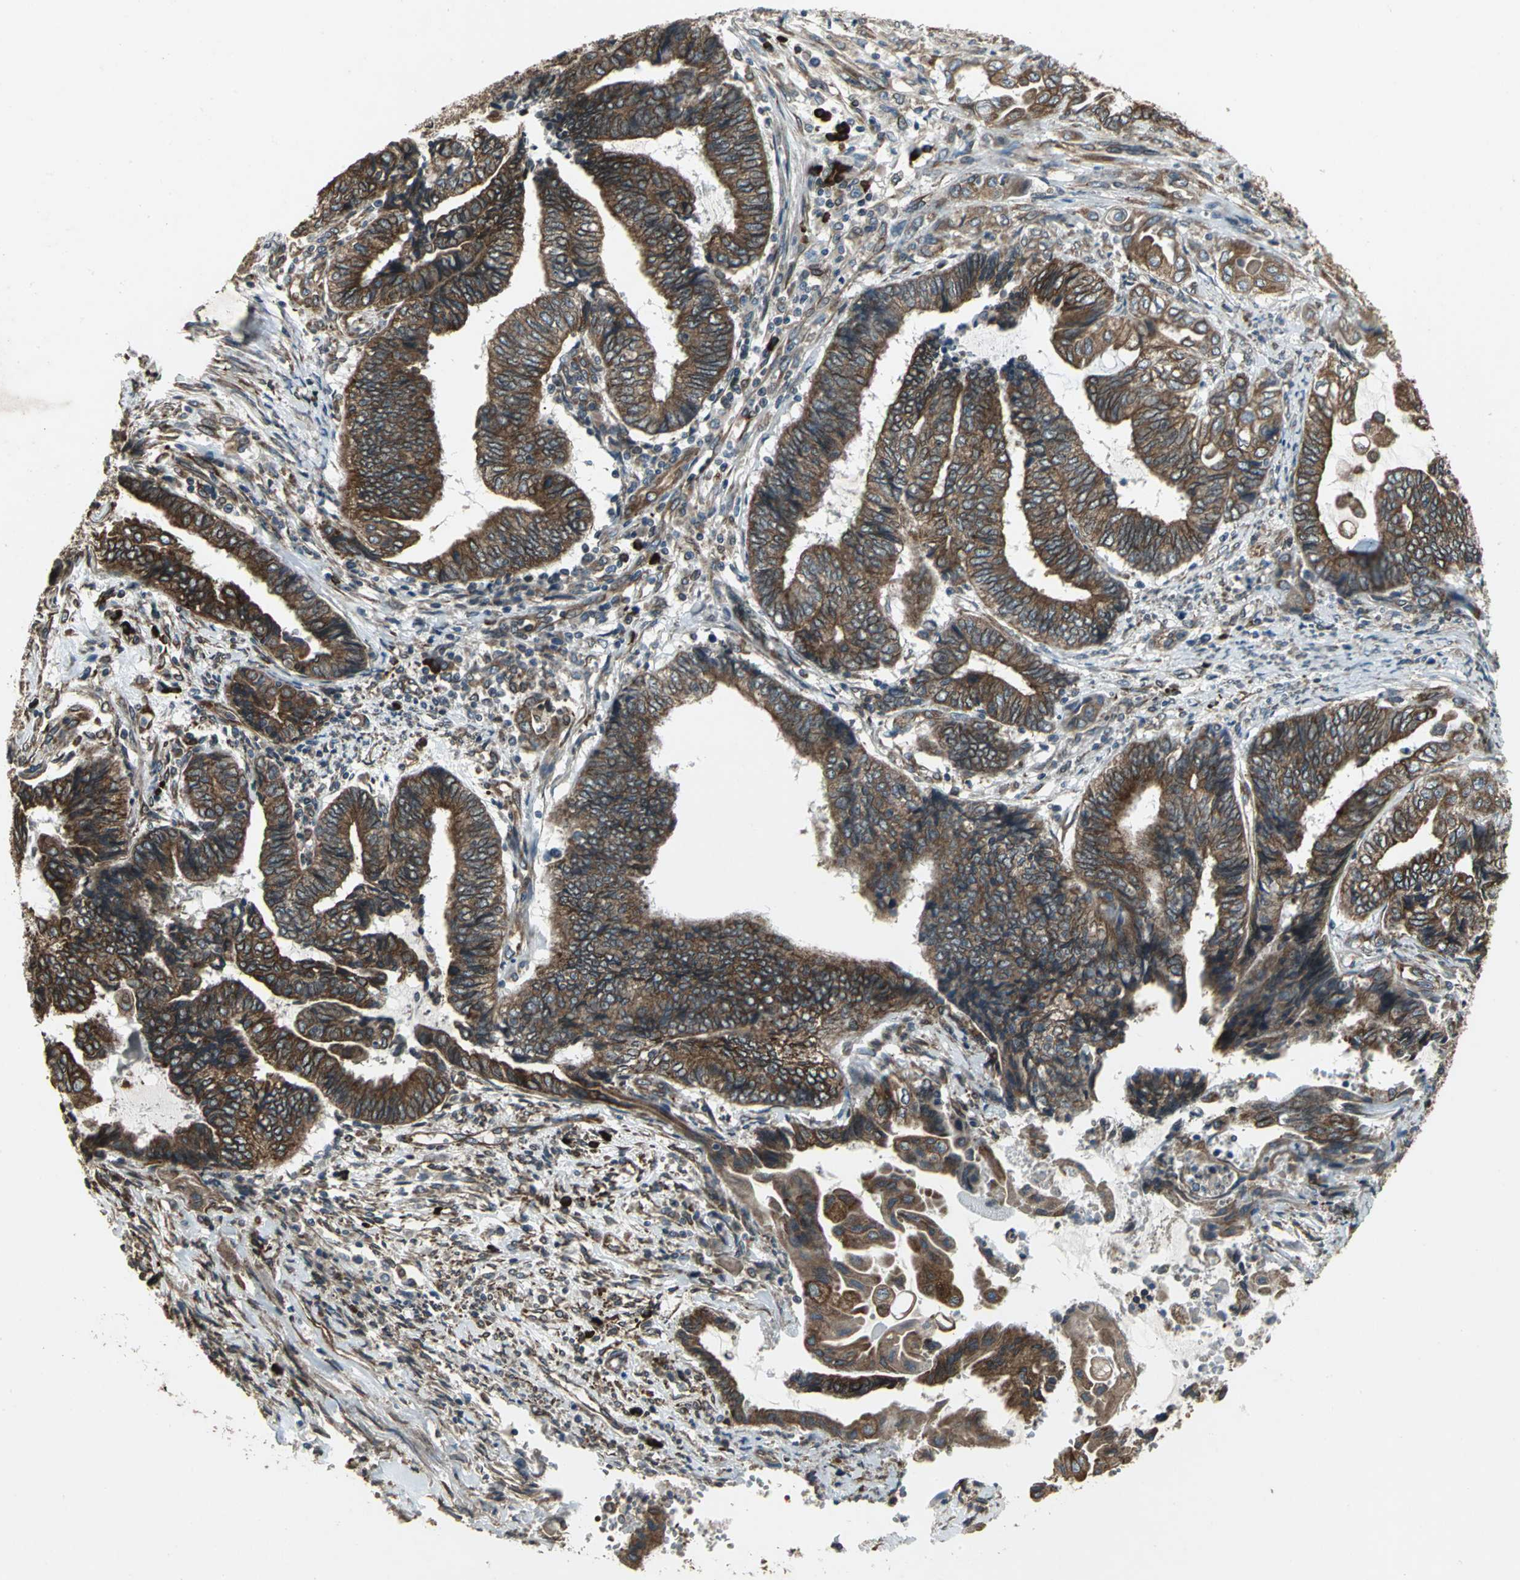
{"staining": {"intensity": "moderate", "quantity": ">75%", "location": "cytoplasmic/membranous"}, "tissue": "endometrial cancer", "cell_type": "Tumor cells", "image_type": "cancer", "snomed": [{"axis": "morphology", "description": "Adenocarcinoma, NOS"}, {"axis": "topography", "description": "Uterus"}, {"axis": "topography", "description": "Endometrium"}], "caption": "A medium amount of moderate cytoplasmic/membranous positivity is seen in approximately >75% of tumor cells in endometrial cancer tissue. Ihc stains the protein in brown and the nuclei are stained blue.", "gene": "SYVN1", "patient": {"sex": "female", "age": 70}}